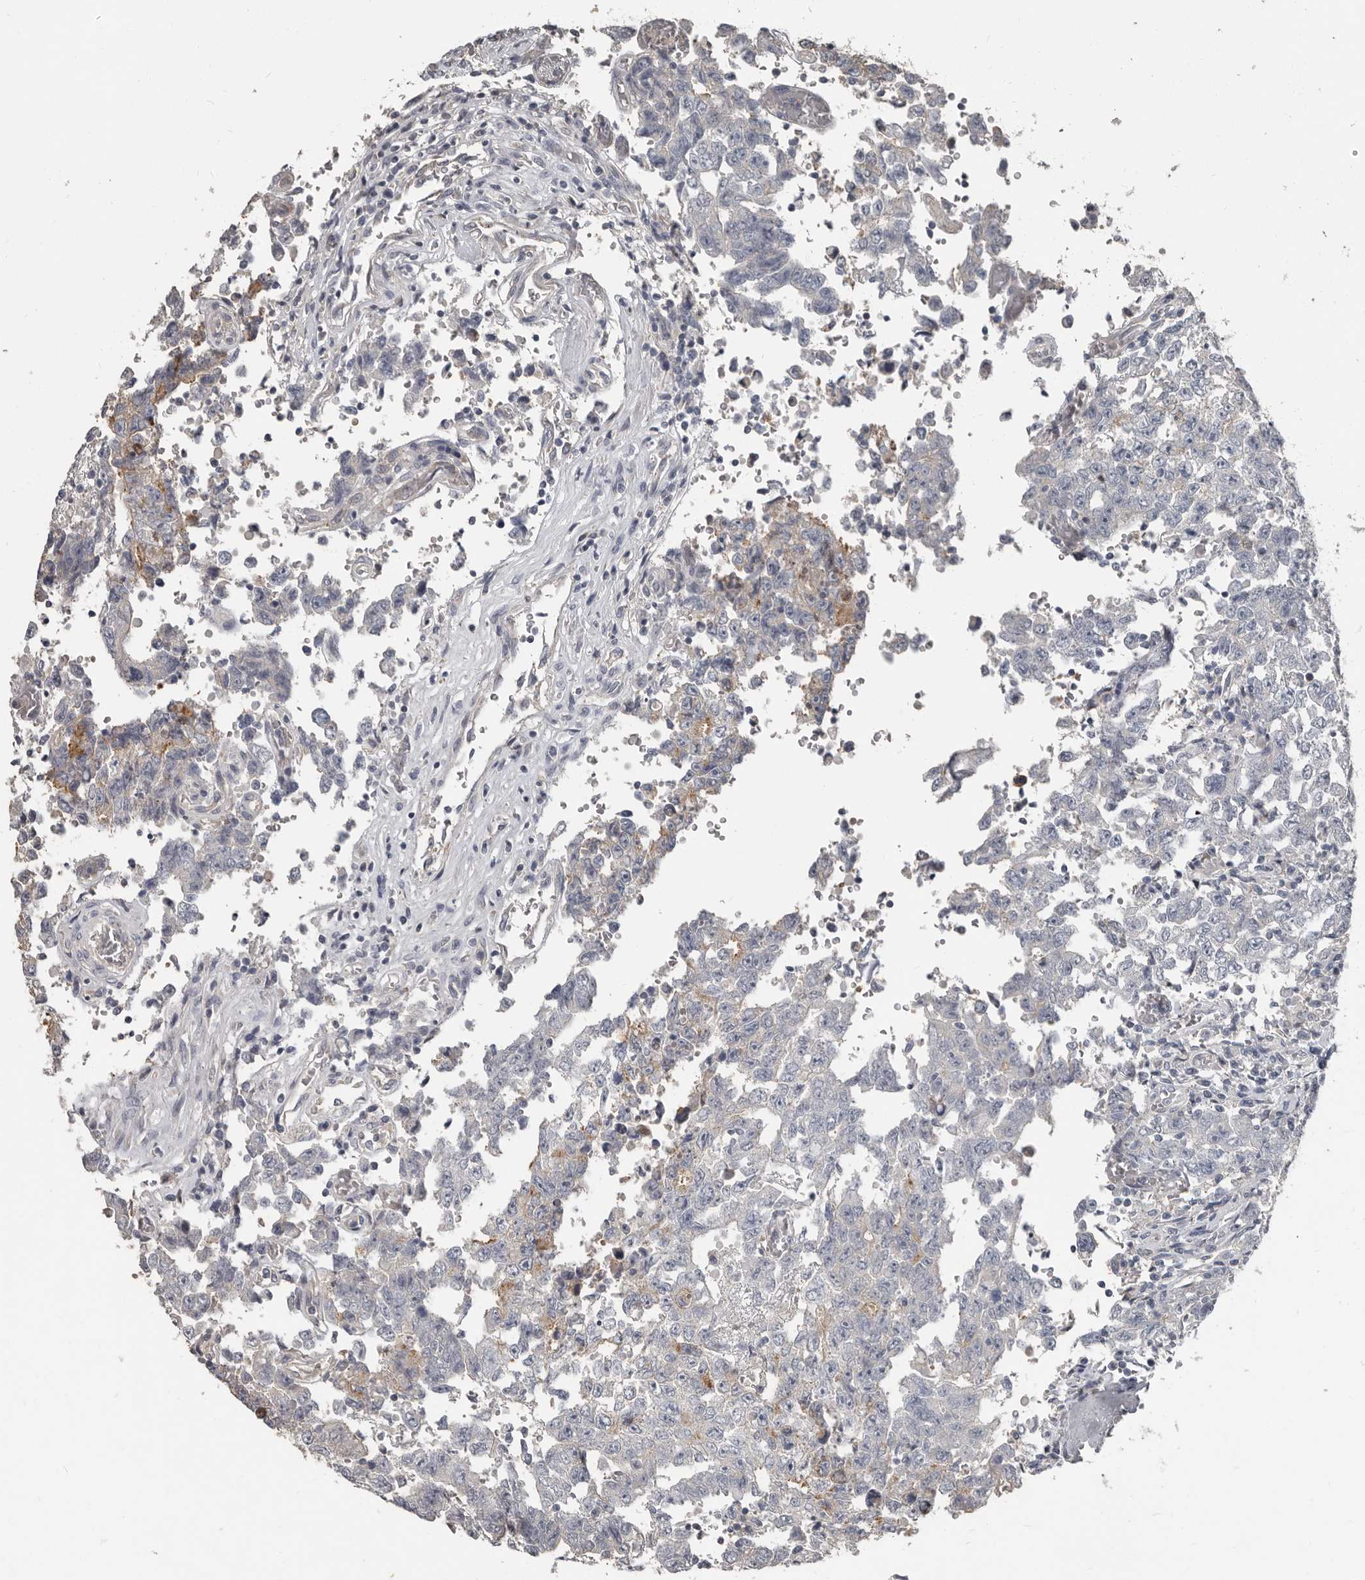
{"staining": {"intensity": "negative", "quantity": "none", "location": "none"}, "tissue": "testis cancer", "cell_type": "Tumor cells", "image_type": "cancer", "snomed": [{"axis": "morphology", "description": "Carcinoma, Embryonal, NOS"}, {"axis": "topography", "description": "Testis"}], "caption": "Tumor cells show no significant protein positivity in embryonal carcinoma (testis).", "gene": "CA6", "patient": {"sex": "male", "age": 26}}